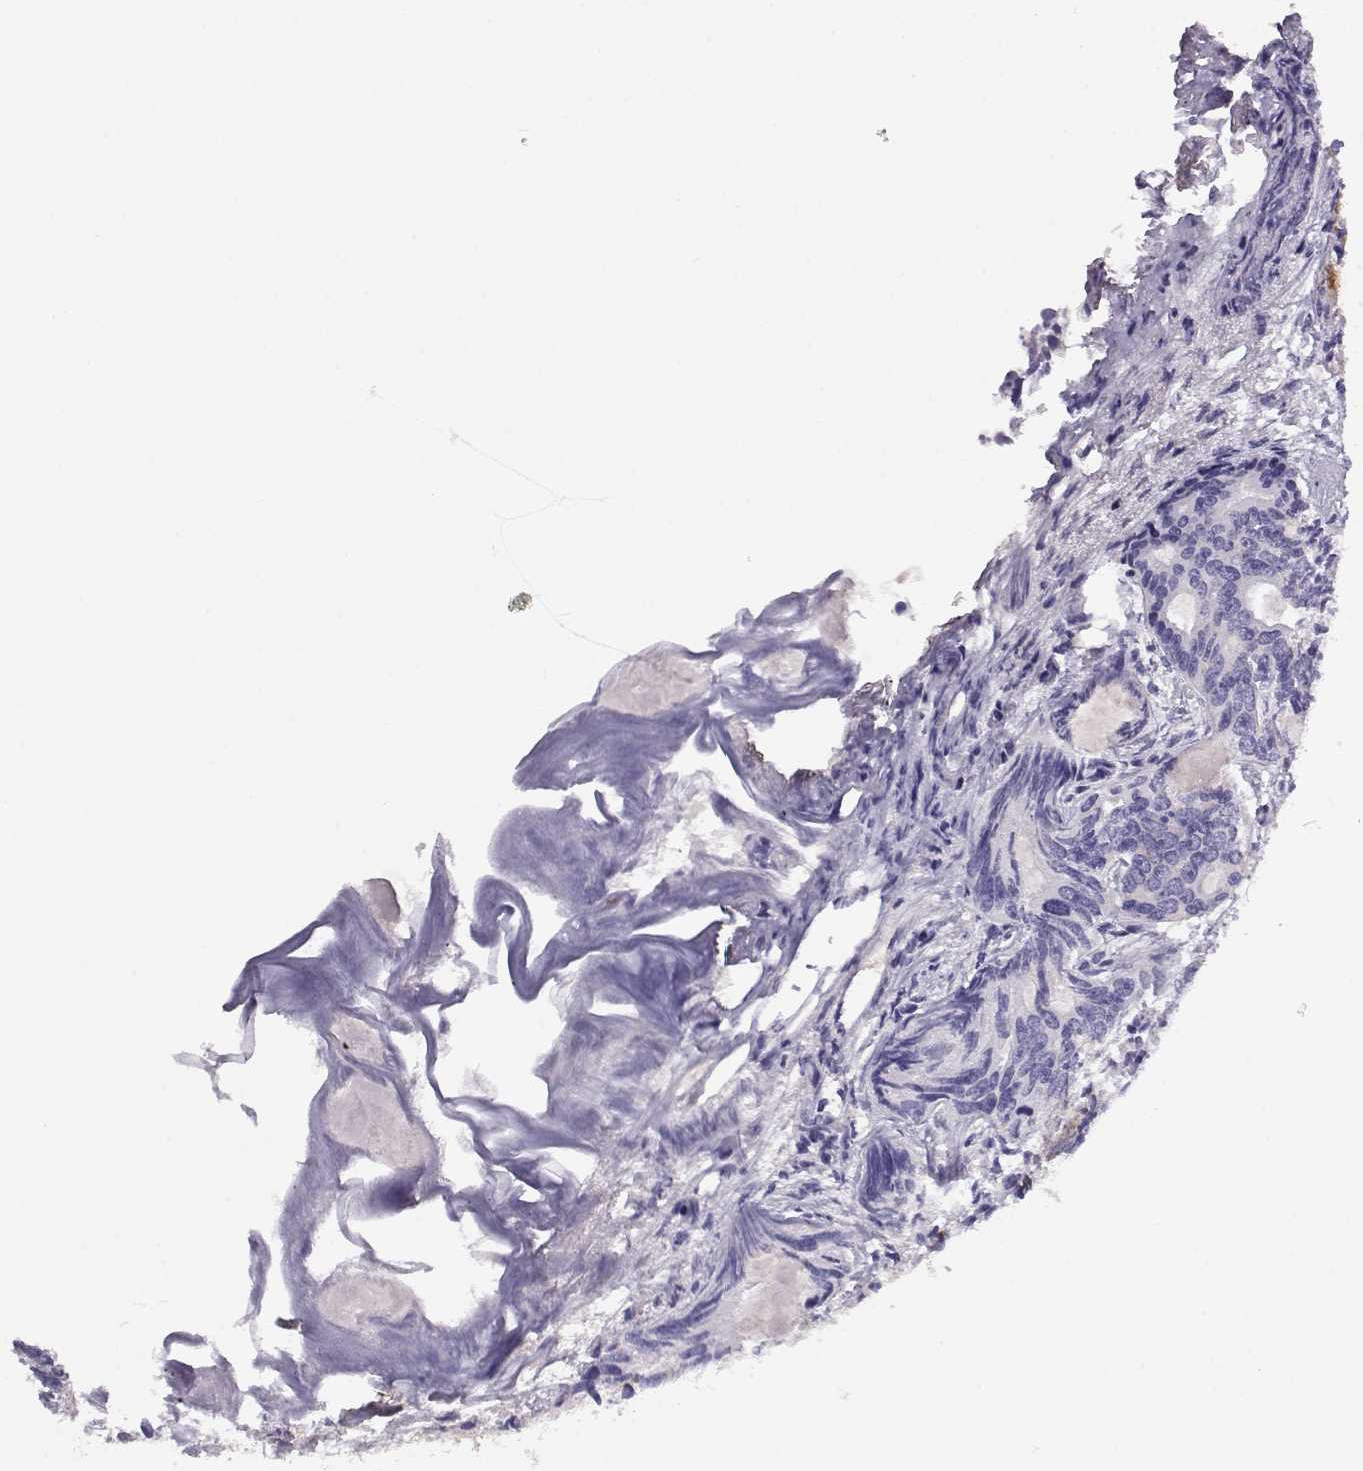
{"staining": {"intensity": "negative", "quantity": "none", "location": "none"}, "tissue": "prostate cancer", "cell_type": "Tumor cells", "image_type": "cancer", "snomed": [{"axis": "morphology", "description": "Adenocarcinoma, Medium grade"}, {"axis": "topography", "description": "Prostate"}], "caption": "A high-resolution histopathology image shows immunohistochemistry (IHC) staining of prostate medium-grade adenocarcinoma, which displays no significant positivity in tumor cells.", "gene": "ENDOU", "patient": {"sex": "male", "age": 74}}